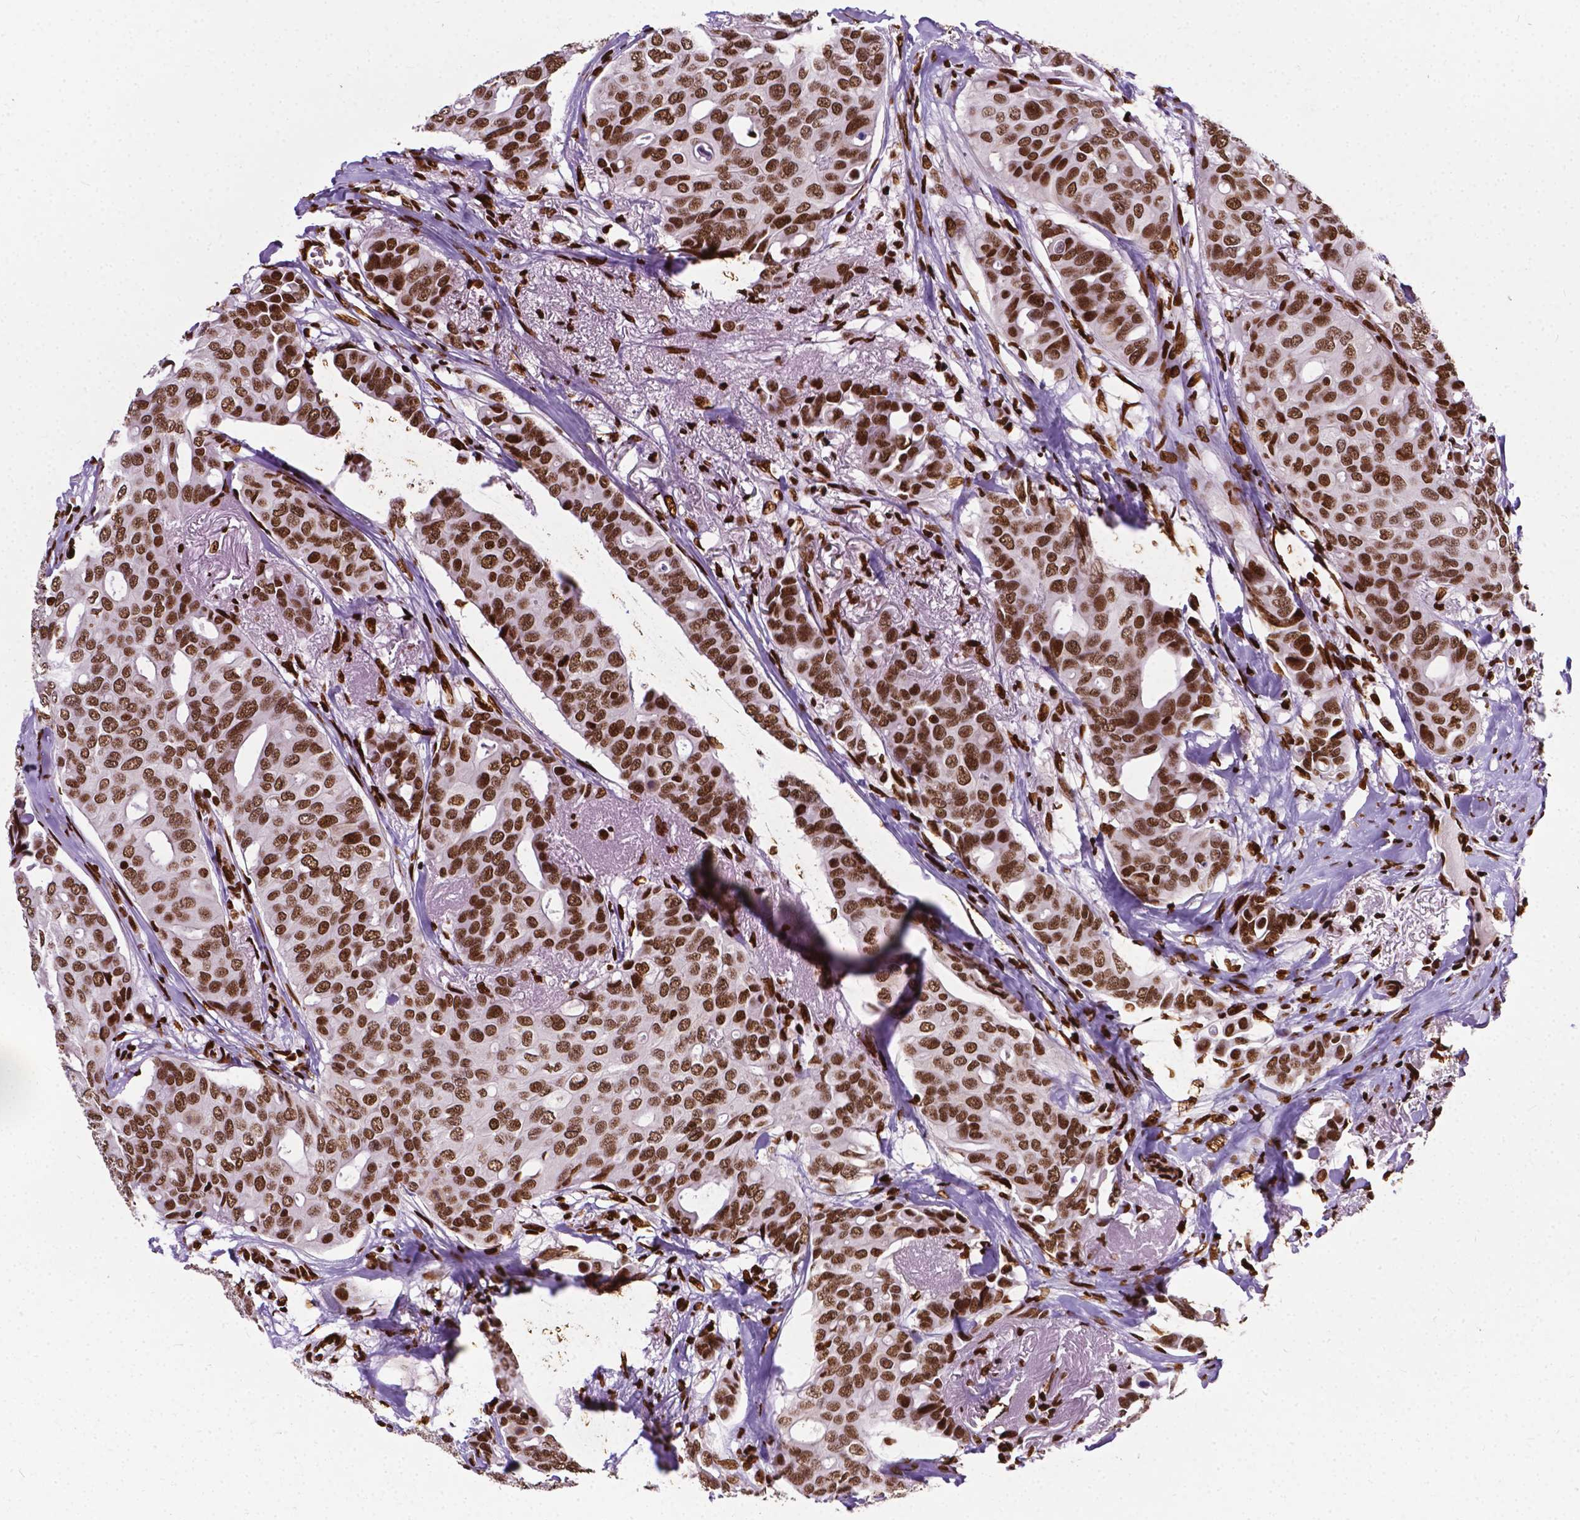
{"staining": {"intensity": "strong", "quantity": ">75%", "location": "nuclear"}, "tissue": "breast cancer", "cell_type": "Tumor cells", "image_type": "cancer", "snomed": [{"axis": "morphology", "description": "Duct carcinoma"}, {"axis": "topography", "description": "Breast"}], "caption": "Protein positivity by immunohistochemistry demonstrates strong nuclear expression in approximately >75% of tumor cells in breast cancer (infiltrating ductal carcinoma).", "gene": "SMIM5", "patient": {"sex": "female", "age": 54}}